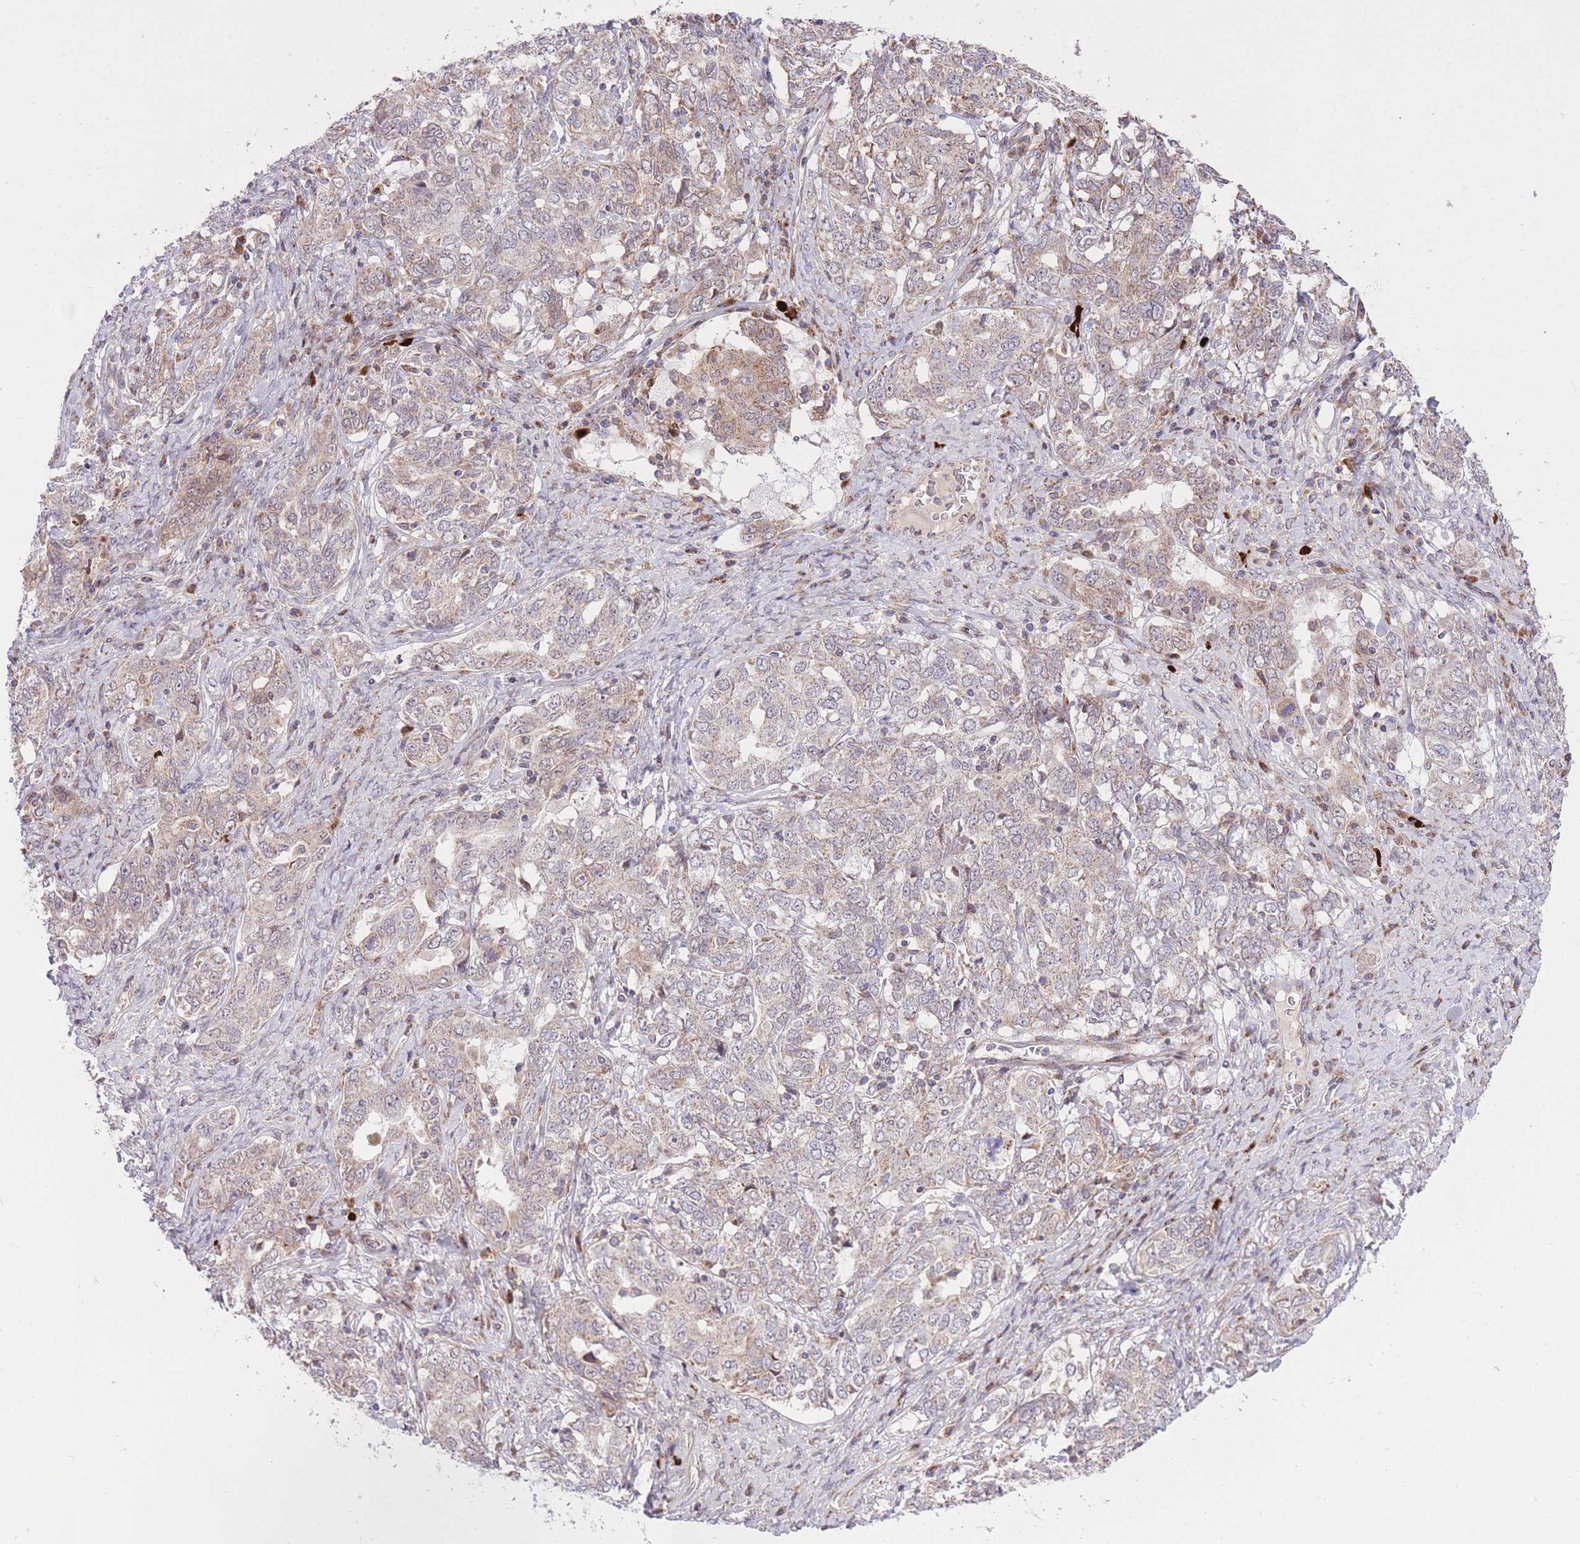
{"staining": {"intensity": "weak", "quantity": "25%-75%", "location": "cytoplasmic/membranous"}, "tissue": "ovarian cancer", "cell_type": "Tumor cells", "image_type": "cancer", "snomed": [{"axis": "morphology", "description": "Carcinoma, endometroid"}, {"axis": "topography", "description": "Ovary"}], "caption": "The micrograph displays a brown stain indicating the presence of a protein in the cytoplasmic/membranous of tumor cells in endometroid carcinoma (ovarian). (Brightfield microscopy of DAB IHC at high magnification).", "gene": "SLC4A4", "patient": {"sex": "female", "age": 62}}